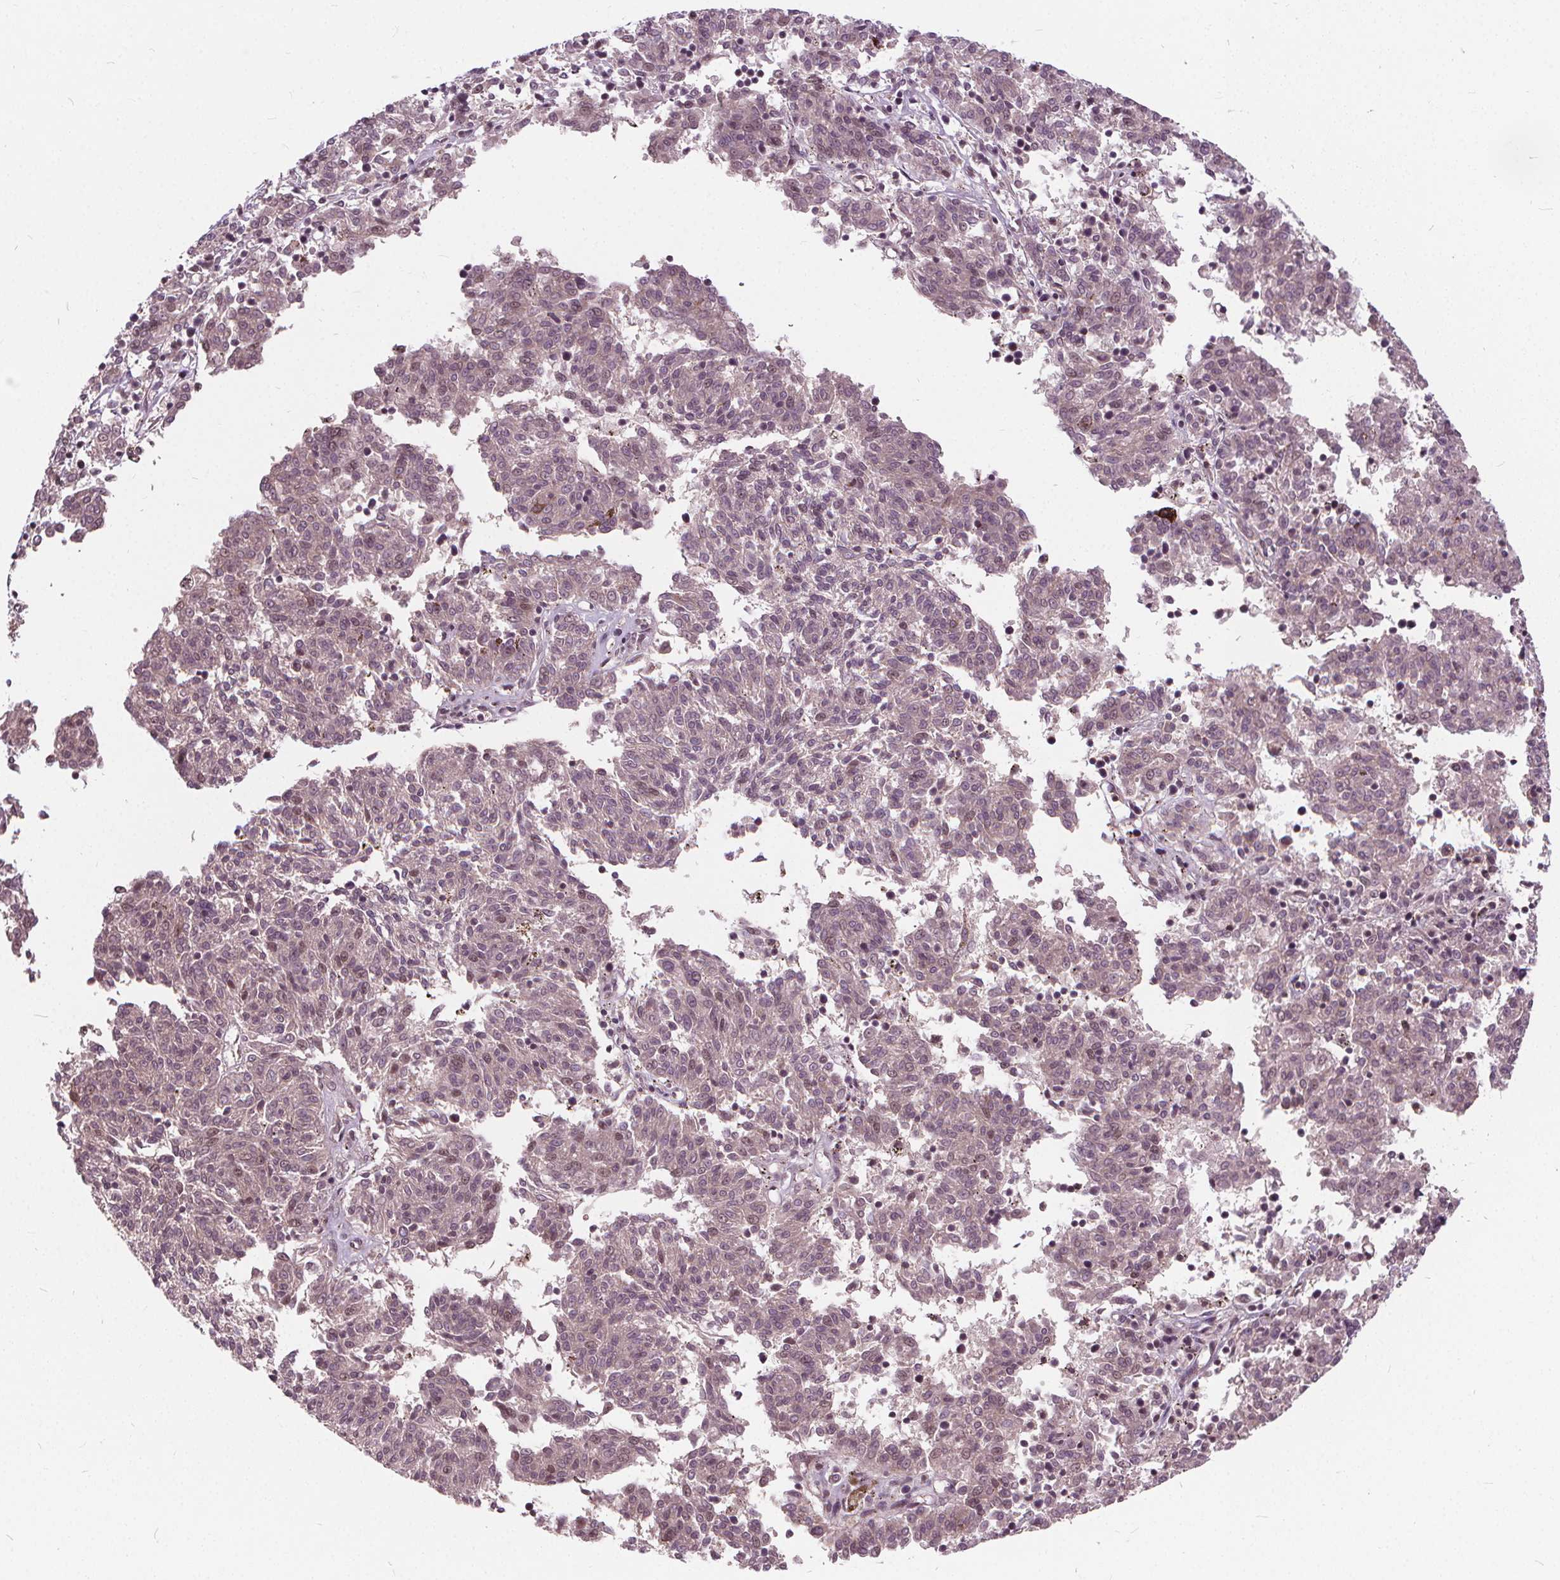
{"staining": {"intensity": "negative", "quantity": "none", "location": "none"}, "tissue": "melanoma", "cell_type": "Tumor cells", "image_type": "cancer", "snomed": [{"axis": "morphology", "description": "Malignant melanoma, NOS"}, {"axis": "topography", "description": "Skin"}], "caption": "The image reveals no staining of tumor cells in malignant melanoma.", "gene": "INPP5E", "patient": {"sex": "female", "age": 72}}